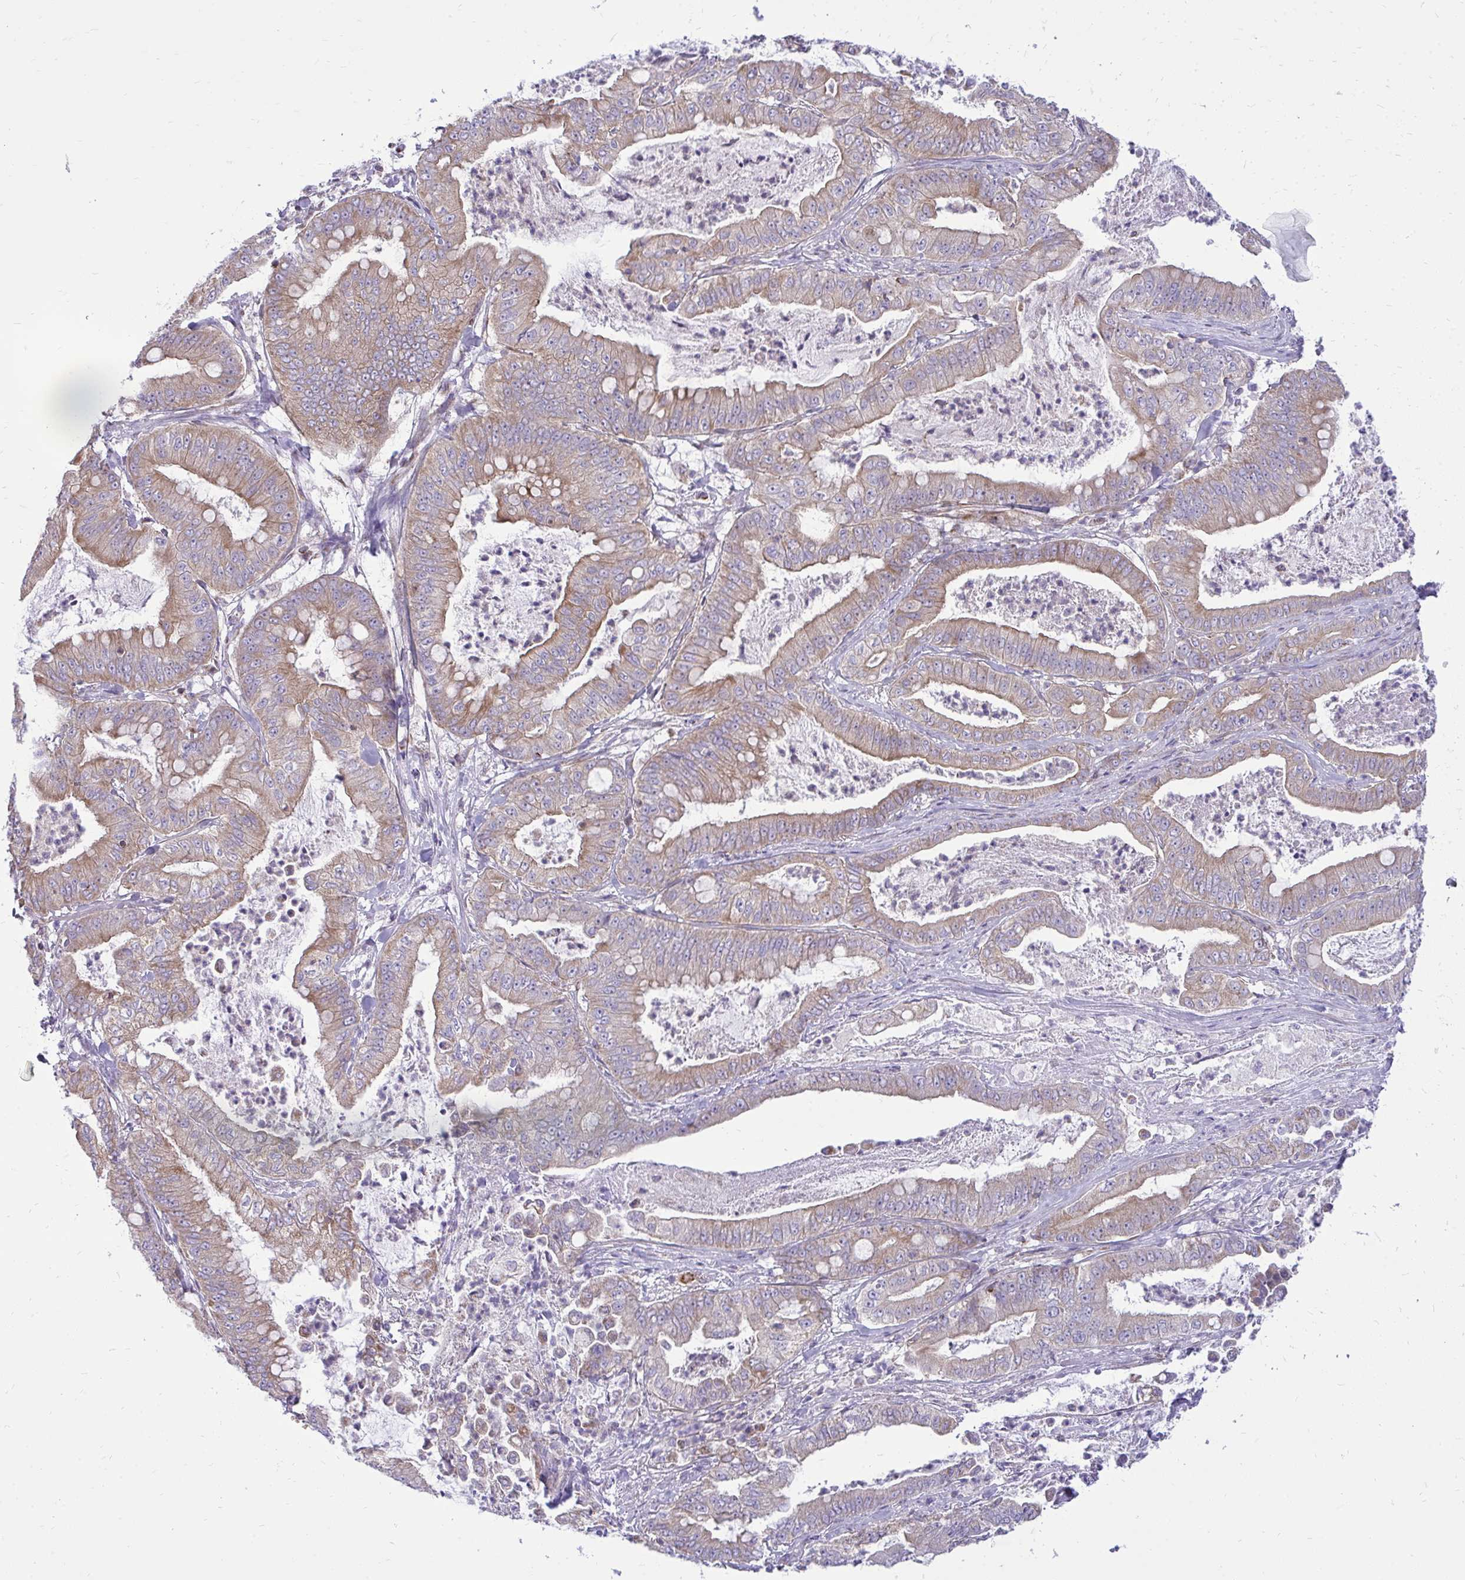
{"staining": {"intensity": "weak", "quantity": ">75%", "location": "cytoplasmic/membranous"}, "tissue": "pancreatic cancer", "cell_type": "Tumor cells", "image_type": "cancer", "snomed": [{"axis": "morphology", "description": "Adenocarcinoma, NOS"}, {"axis": "topography", "description": "Pancreas"}], "caption": "Human adenocarcinoma (pancreatic) stained for a protein (brown) demonstrates weak cytoplasmic/membranous positive positivity in approximately >75% of tumor cells.", "gene": "SPTBN2", "patient": {"sex": "male", "age": 71}}